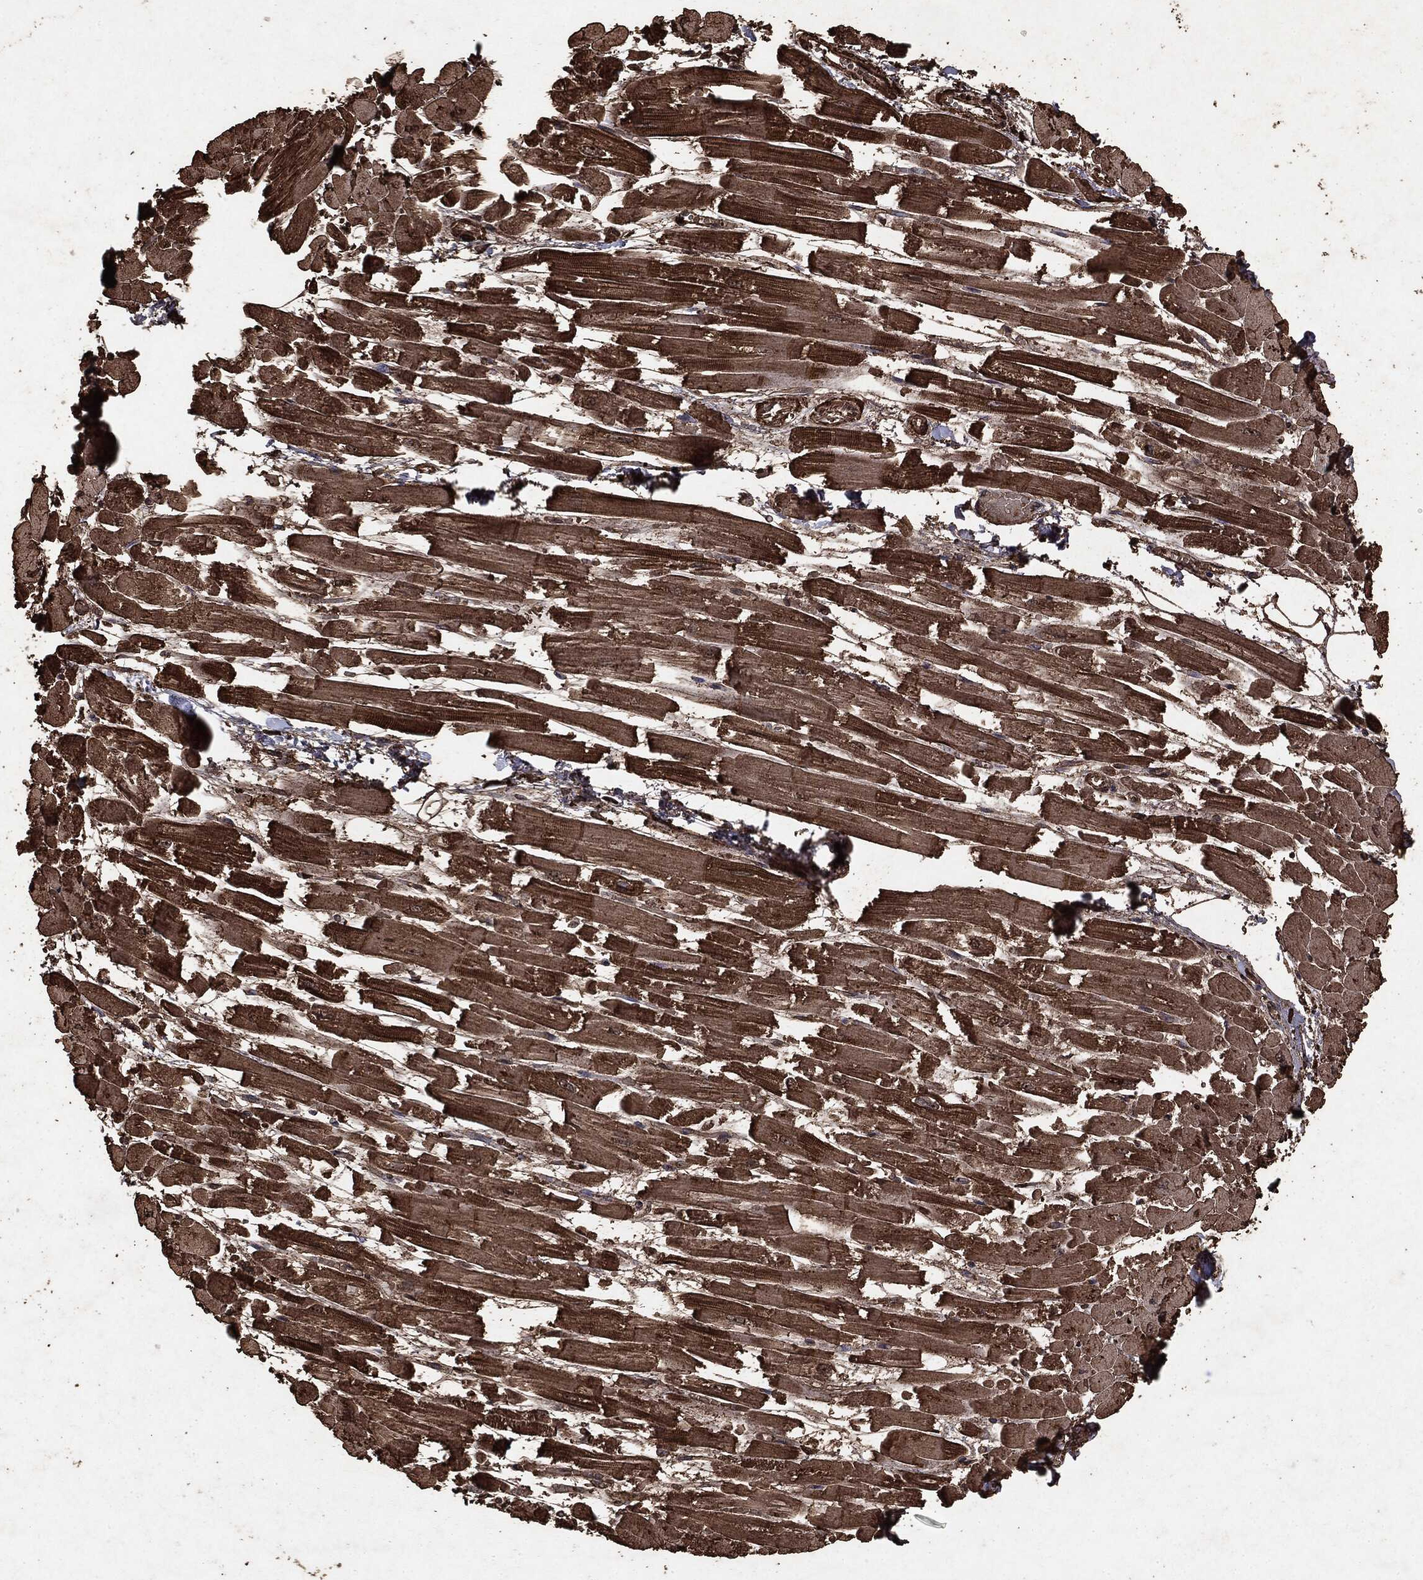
{"staining": {"intensity": "strong", "quantity": ">75%", "location": "cytoplasmic/membranous"}, "tissue": "heart muscle", "cell_type": "Cardiomyocytes", "image_type": "normal", "snomed": [{"axis": "morphology", "description": "Normal tissue, NOS"}, {"axis": "topography", "description": "Heart"}], "caption": "Cardiomyocytes reveal high levels of strong cytoplasmic/membranous expression in about >75% of cells in normal human heart muscle.", "gene": "ARAF", "patient": {"sex": "female", "age": 52}}